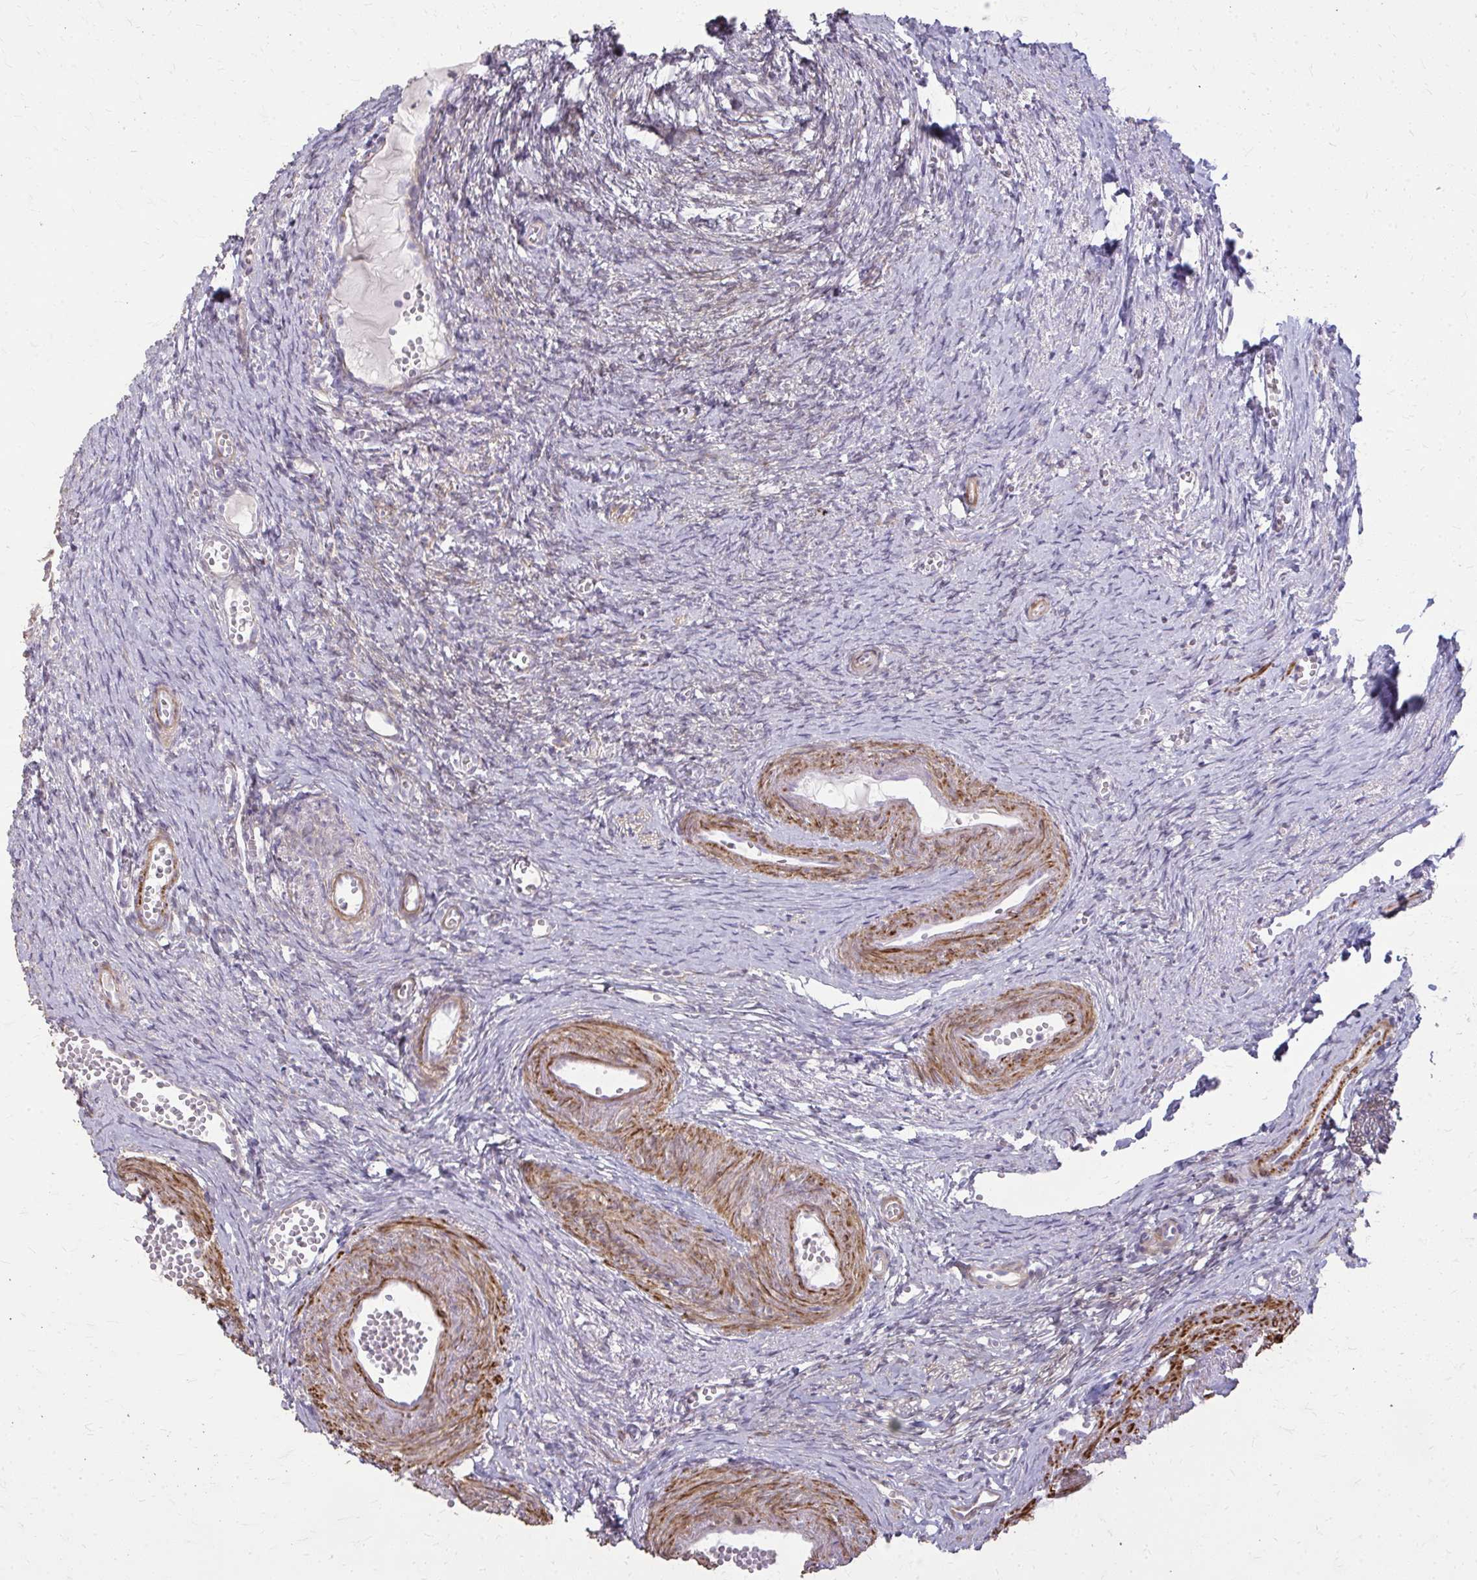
{"staining": {"intensity": "negative", "quantity": "none", "location": "none"}, "tissue": "ovary", "cell_type": "Follicle cells", "image_type": "normal", "snomed": [{"axis": "morphology", "description": "Normal tissue, NOS"}, {"axis": "topography", "description": "Ovary"}], "caption": "Ovary stained for a protein using IHC demonstrates no positivity follicle cells.", "gene": "TENM4", "patient": {"sex": "female", "age": 41}}